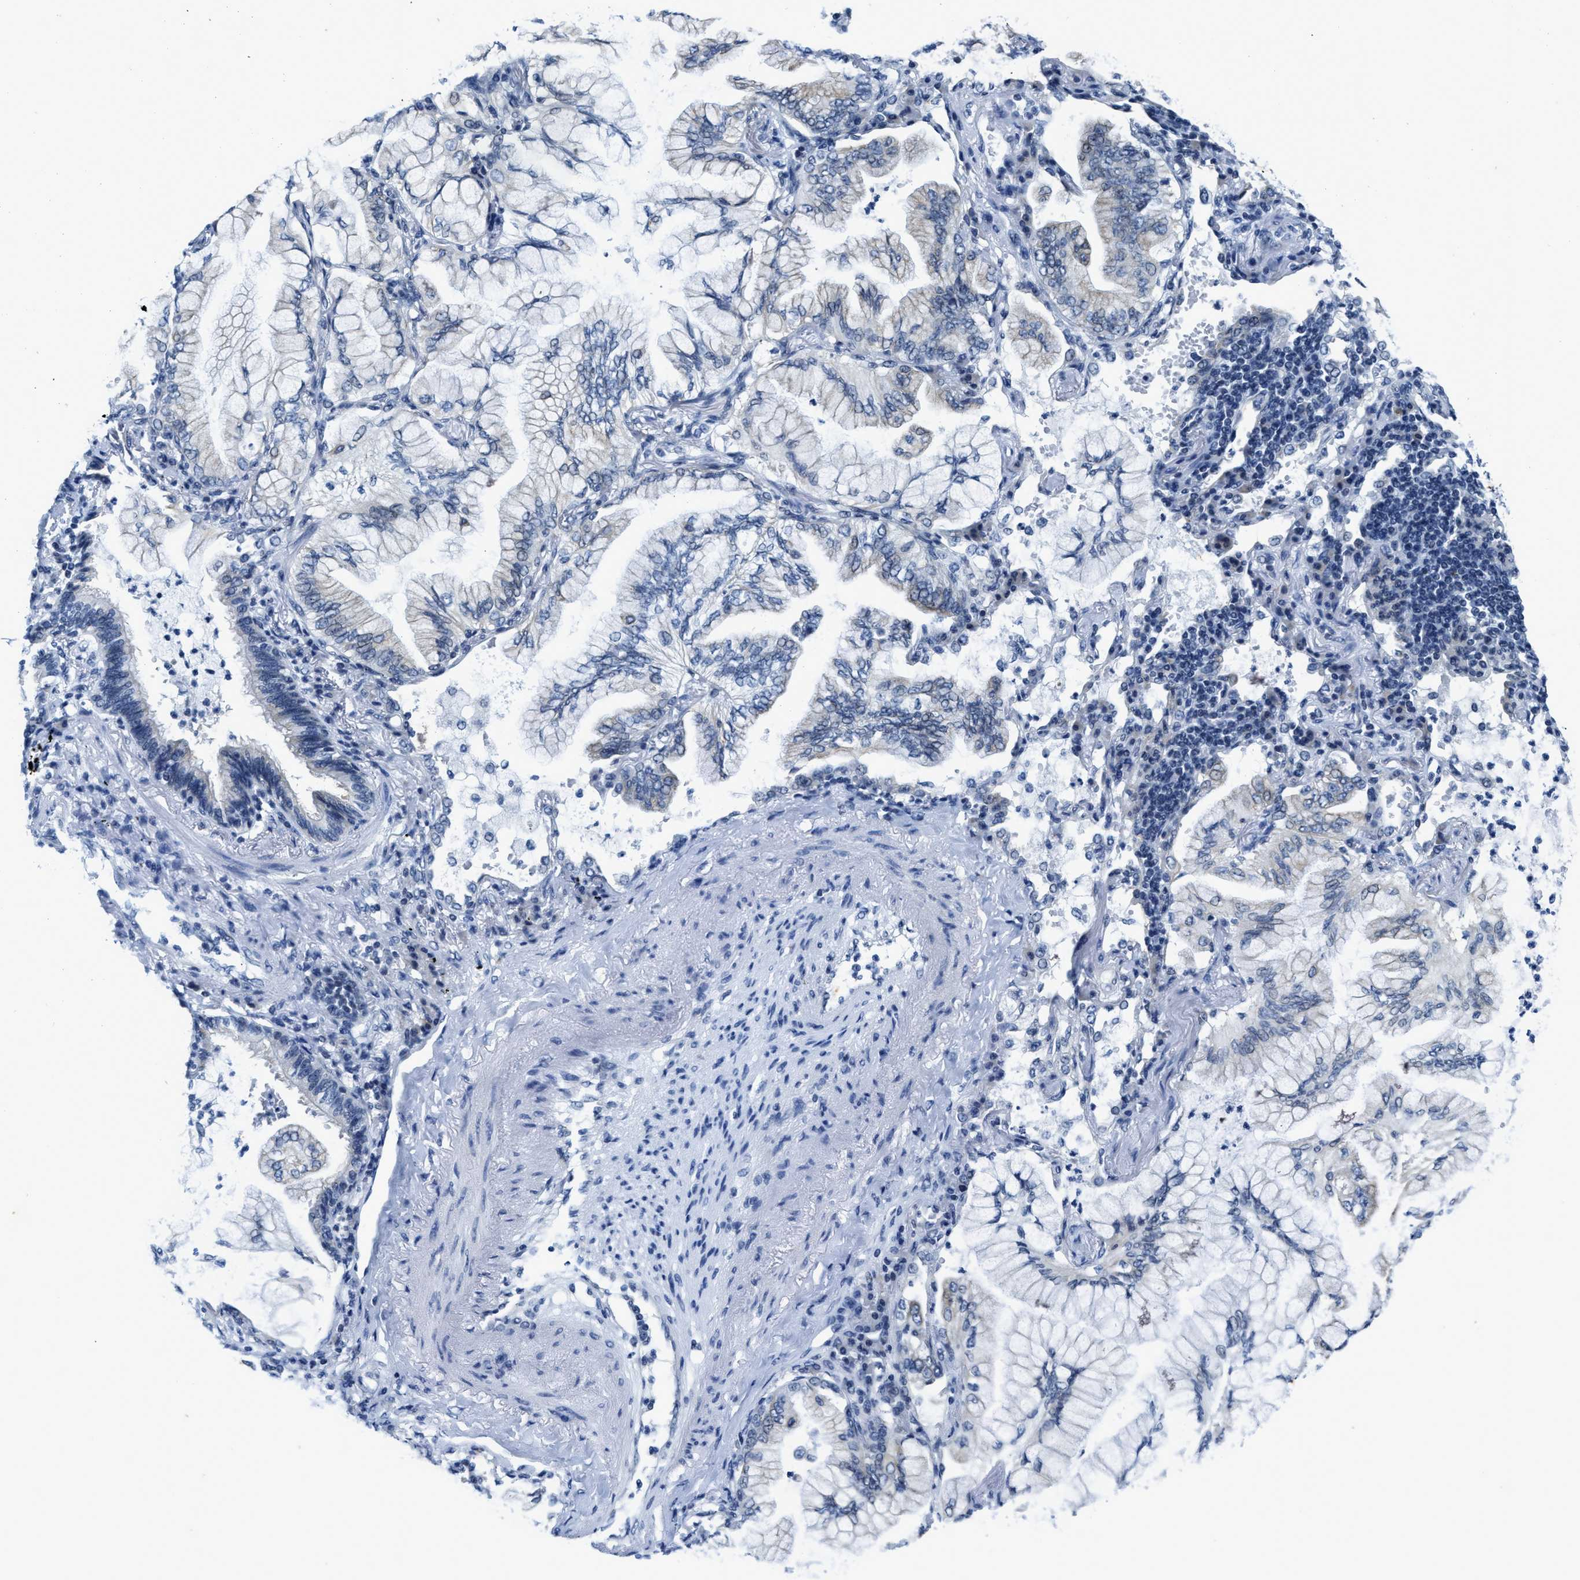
{"staining": {"intensity": "negative", "quantity": "none", "location": "none"}, "tissue": "lung cancer", "cell_type": "Tumor cells", "image_type": "cancer", "snomed": [{"axis": "morphology", "description": "Adenocarcinoma, NOS"}, {"axis": "topography", "description": "Lung"}], "caption": "An immunohistochemistry photomicrograph of lung cancer is shown. There is no staining in tumor cells of lung cancer.", "gene": "ASZ1", "patient": {"sex": "female", "age": 70}}